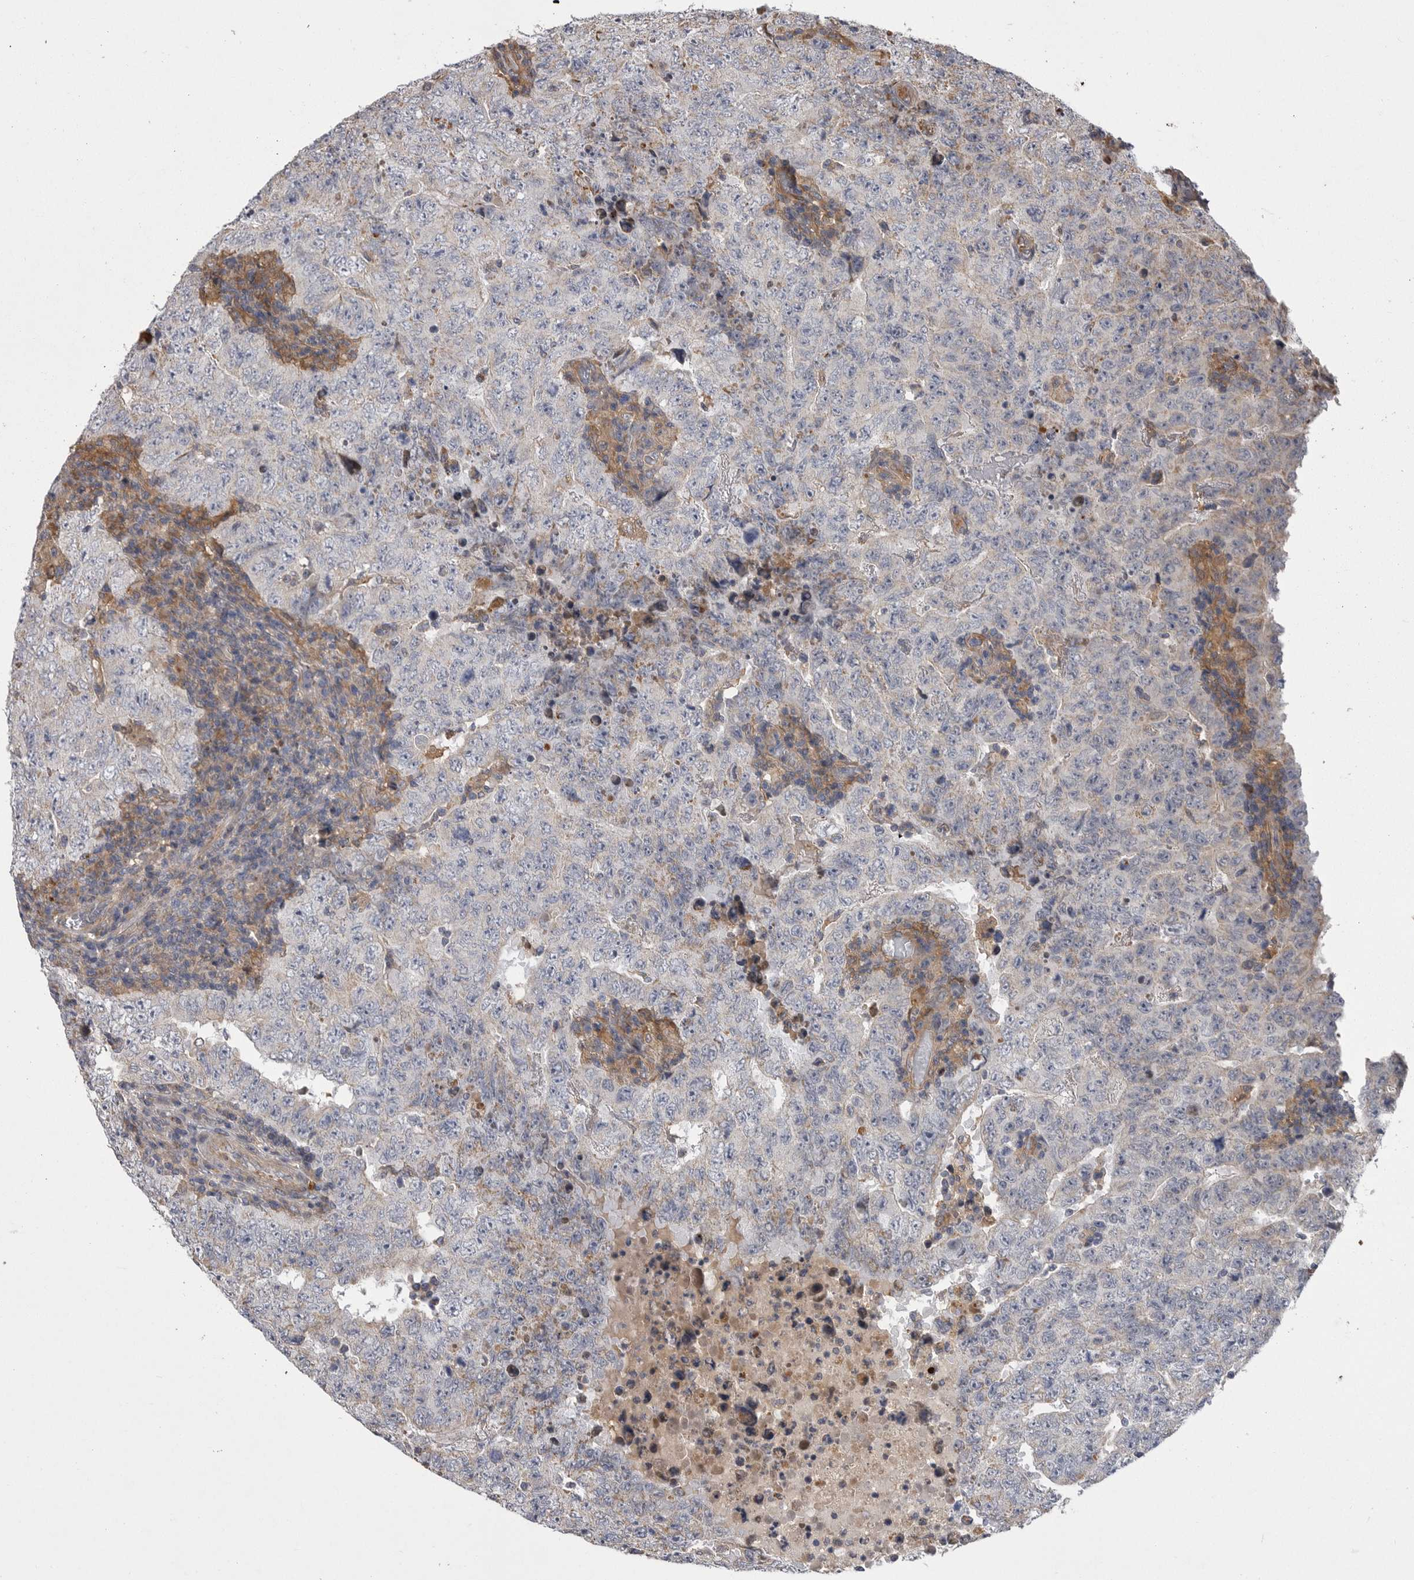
{"staining": {"intensity": "negative", "quantity": "none", "location": "none"}, "tissue": "testis cancer", "cell_type": "Tumor cells", "image_type": "cancer", "snomed": [{"axis": "morphology", "description": "Carcinoma, Embryonal, NOS"}, {"axis": "topography", "description": "Testis"}], "caption": "Embryonal carcinoma (testis) stained for a protein using immunohistochemistry demonstrates no staining tumor cells.", "gene": "CRP", "patient": {"sex": "male", "age": 26}}